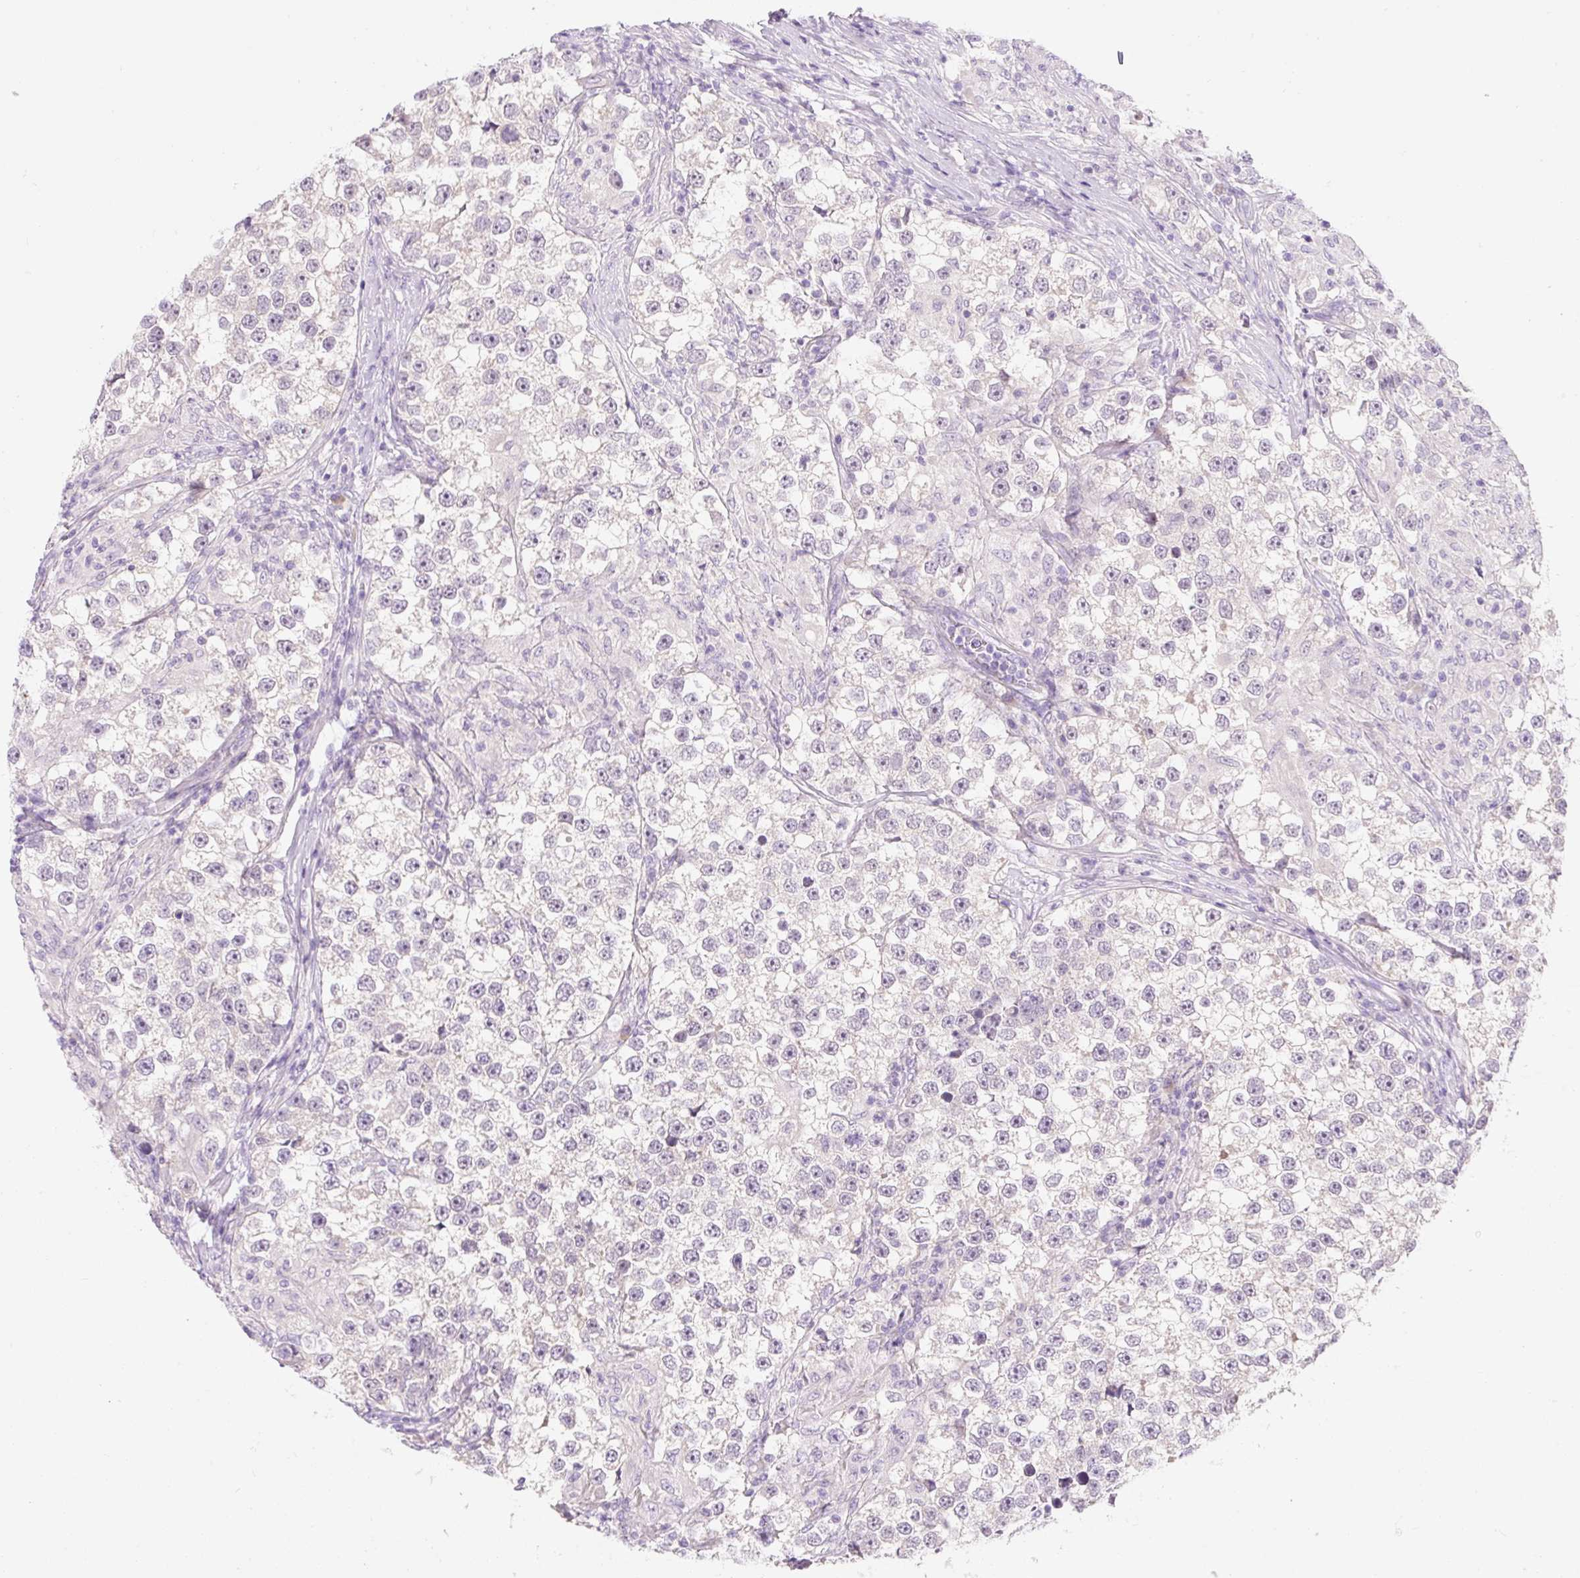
{"staining": {"intensity": "negative", "quantity": "none", "location": "none"}, "tissue": "testis cancer", "cell_type": "Tumor cells", "image_type": "cancer", "snomed": [{"axis": "morphology", "description": "Seminoma, NOS"}, {"axis": "topography", "description": "Testis"}], "caption": "Human testis cancer stained for a protein using immunohistochemistry (IHC) displays no expression in tumor cells.", "gene": "CELF6", "patient": {"sex": "male", "age": 46}}